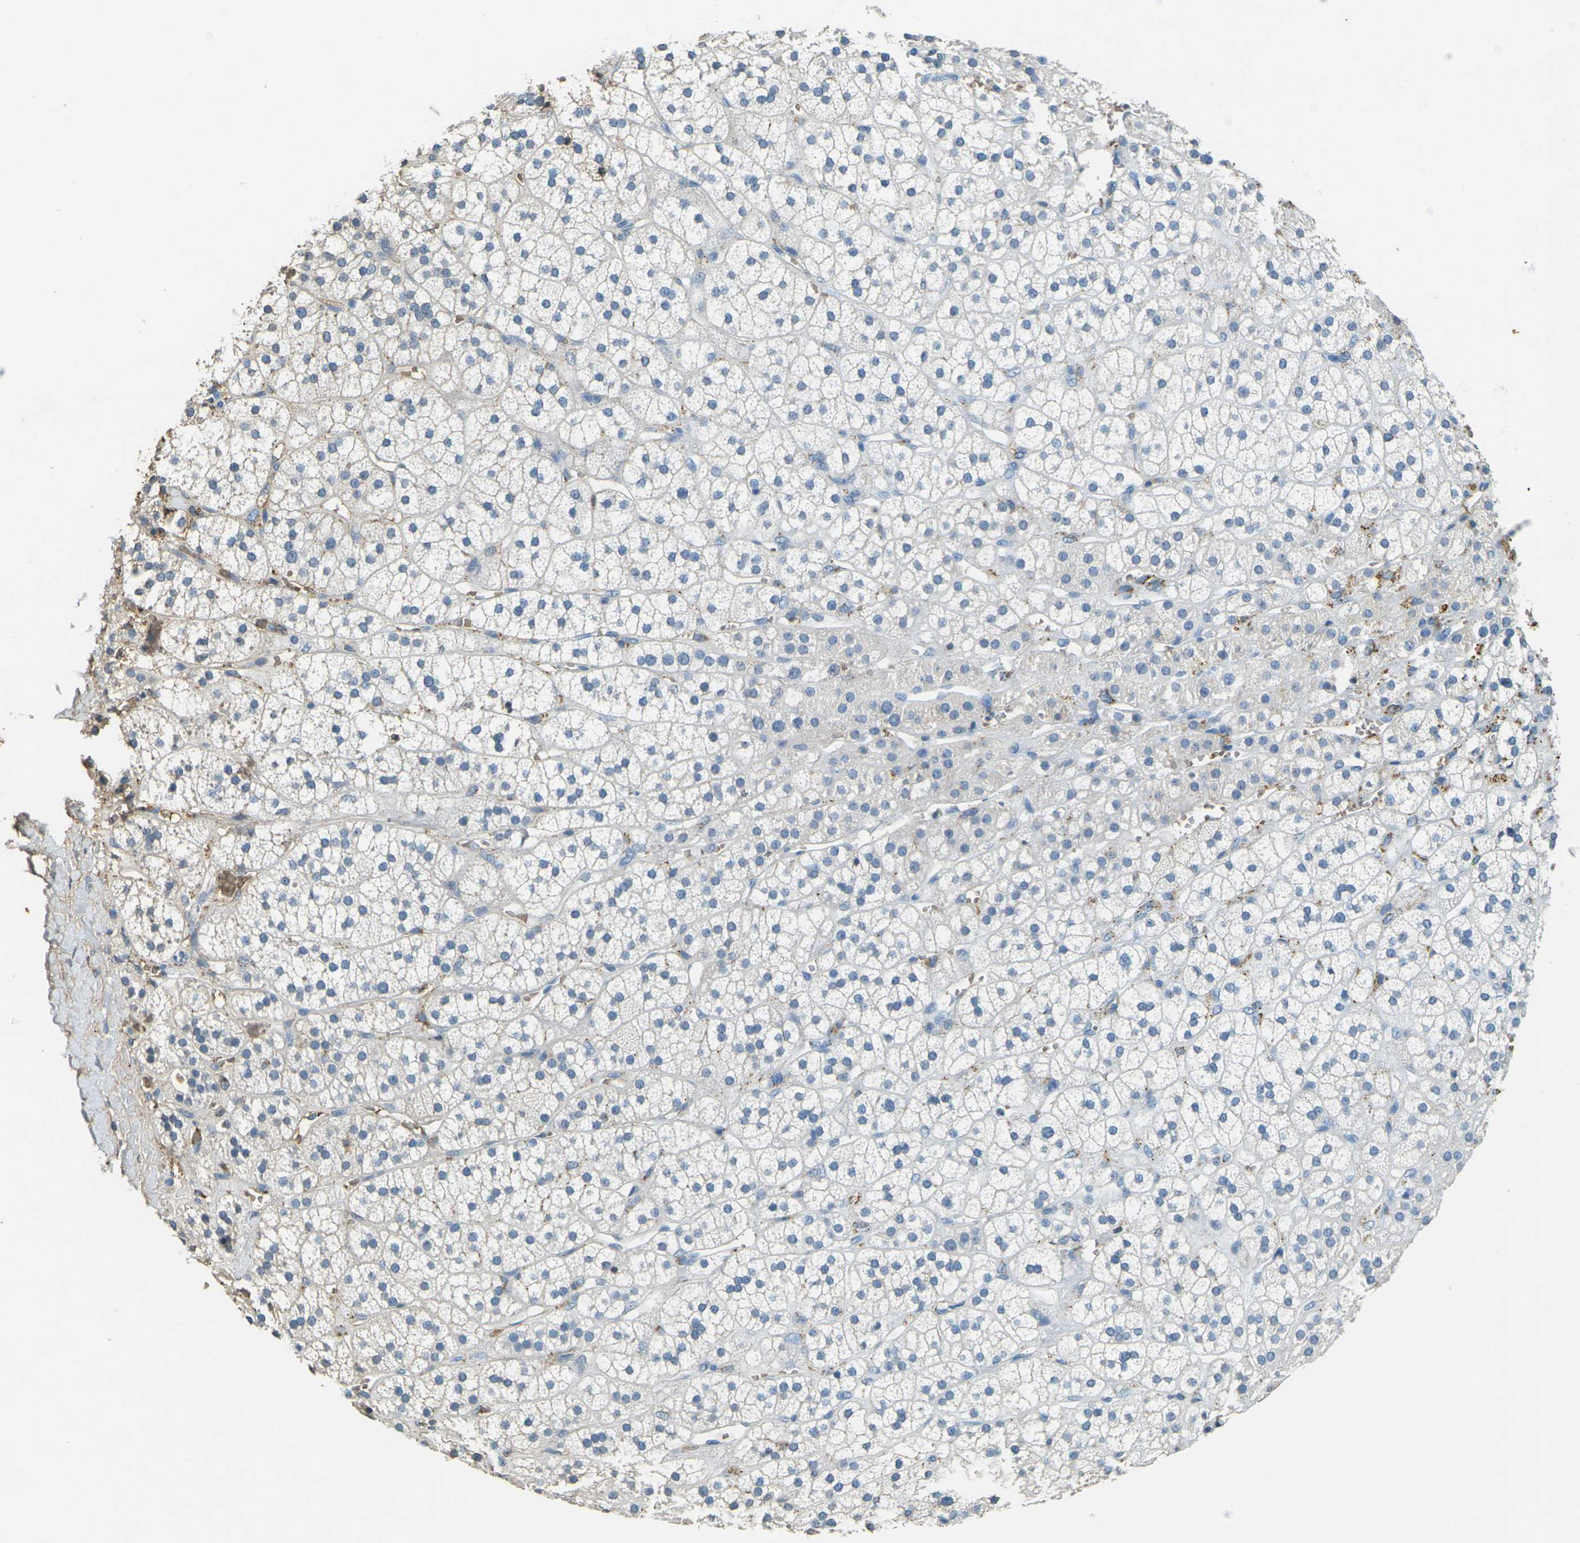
{"staining": {"intensity": "negative", "quantity": "none", "location": "none"}, "tissue": "adrenal gland", "cell_type": "Glandular cells", "image_type": "normal", "snomed": [{"axis": "morphology", "description": "Normal tissue, NOS"}, {"axis": "topography", "description": "Adrenal gland"}], "caption": "DAB (3,3'-diaminobenzidine) immunohistochemical staining of benign human adrenal gland reveals no significant staining in glandular cells. (Stains: DAB (3,3'-diaminobenzidine) IHC with hematoxylin counter stain, Microscopy: brightfield microscopy at high magnification).", "gene": "HBB", "patient": {"sex": "male", "age": 56}}